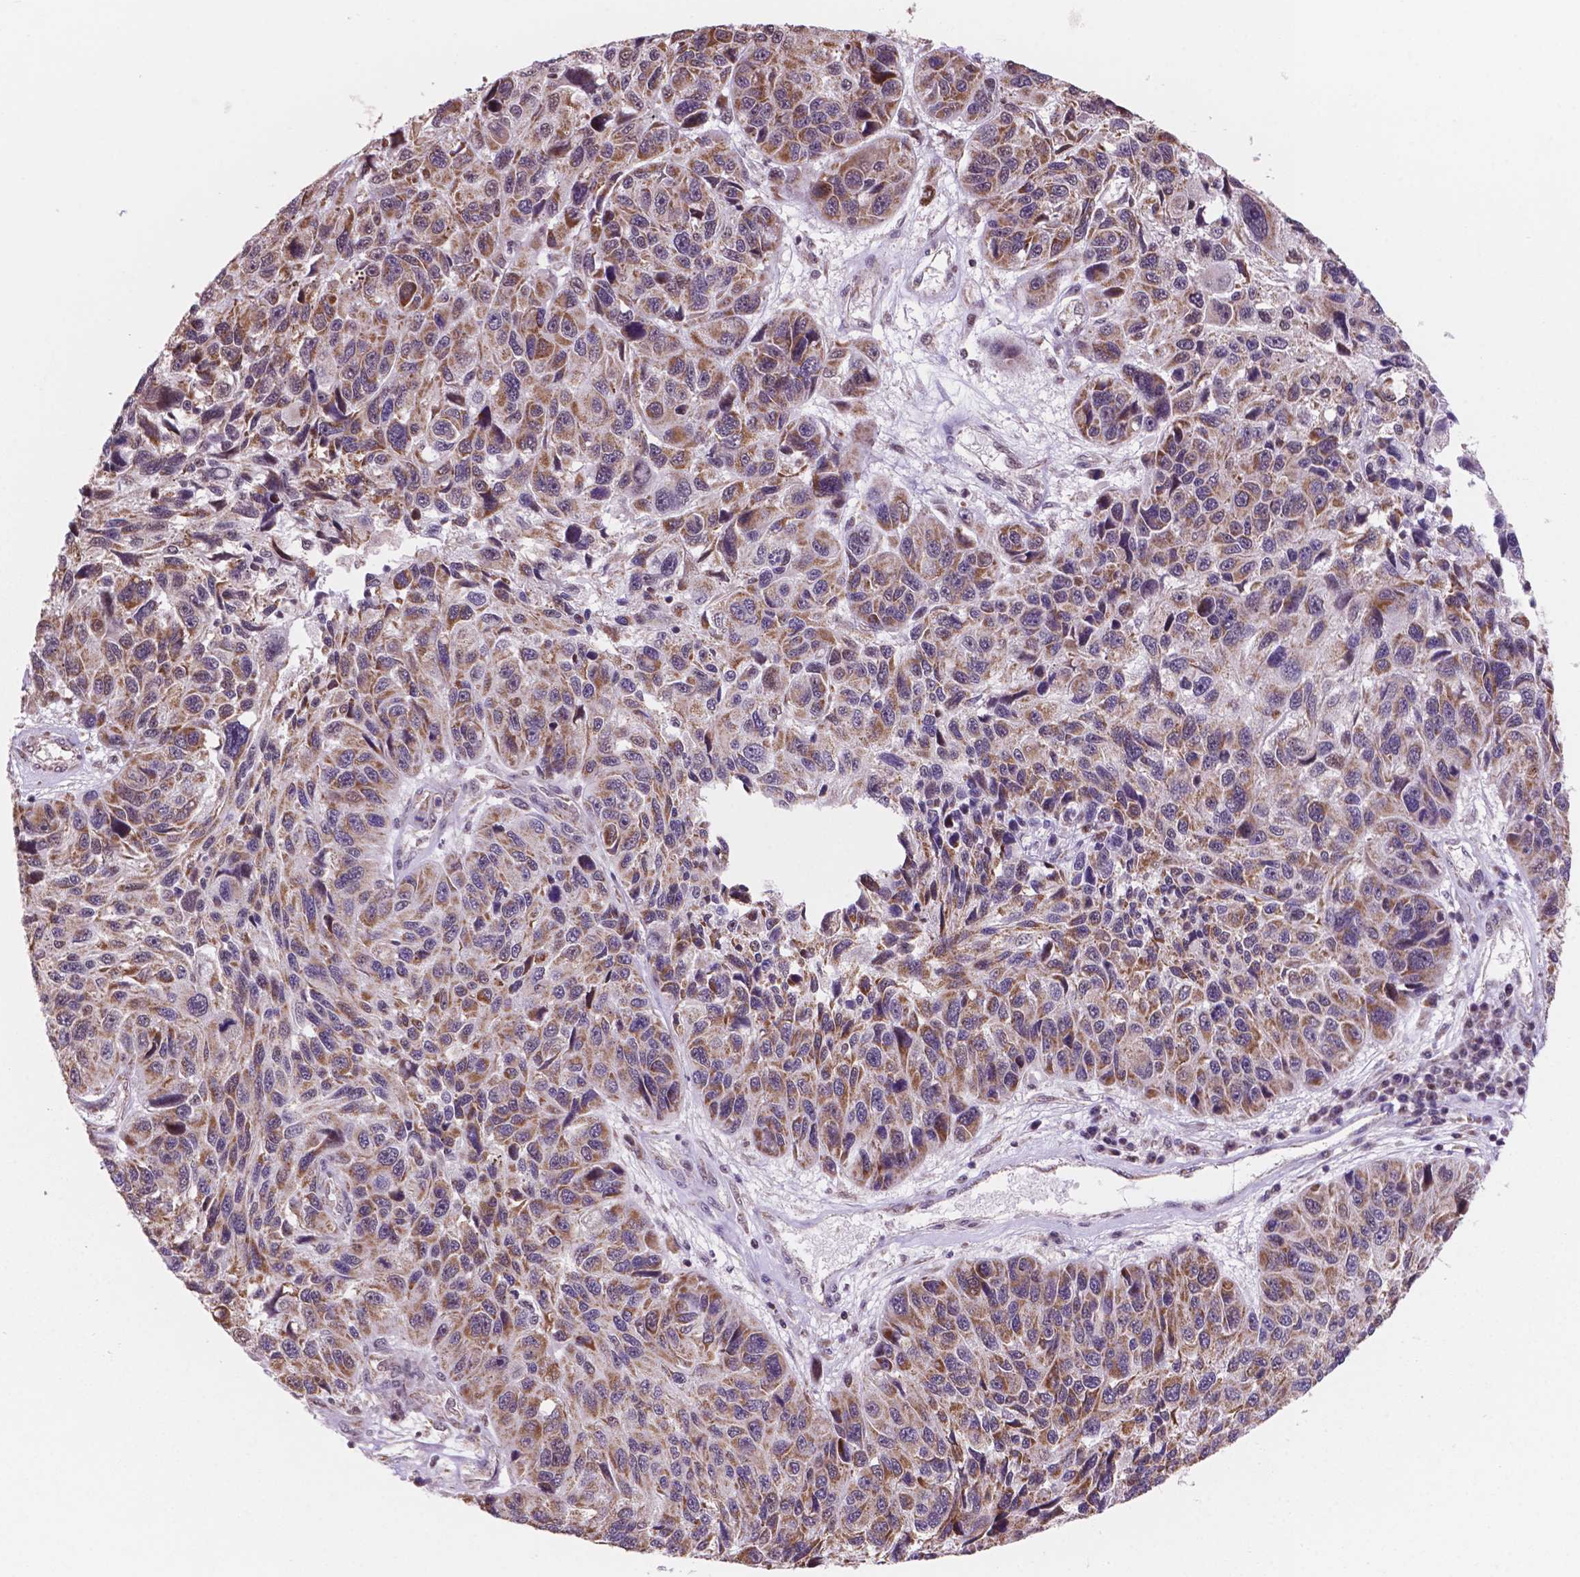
{"staining": {"intensity": "moderate", "quantity": ">75%", "location": "cytoplasmic/membranous"}, "tissue": "melanoma", "cell_type": "Tumor cells", "image_type": "cancer", "snomed": [{"axis": "morphology", "description": "Malignant melanoma, NOS"}, {"axis": "topography", "description": "Skin"}], "caption": "DAB immunohistochemical staining of melanoma demonstrates moderate cytoplasmic/membranous protein expression in approximately >75% of tumor cells.", "gene": "NDUFA10", "patient": {"sex": "male", "age": 53}}